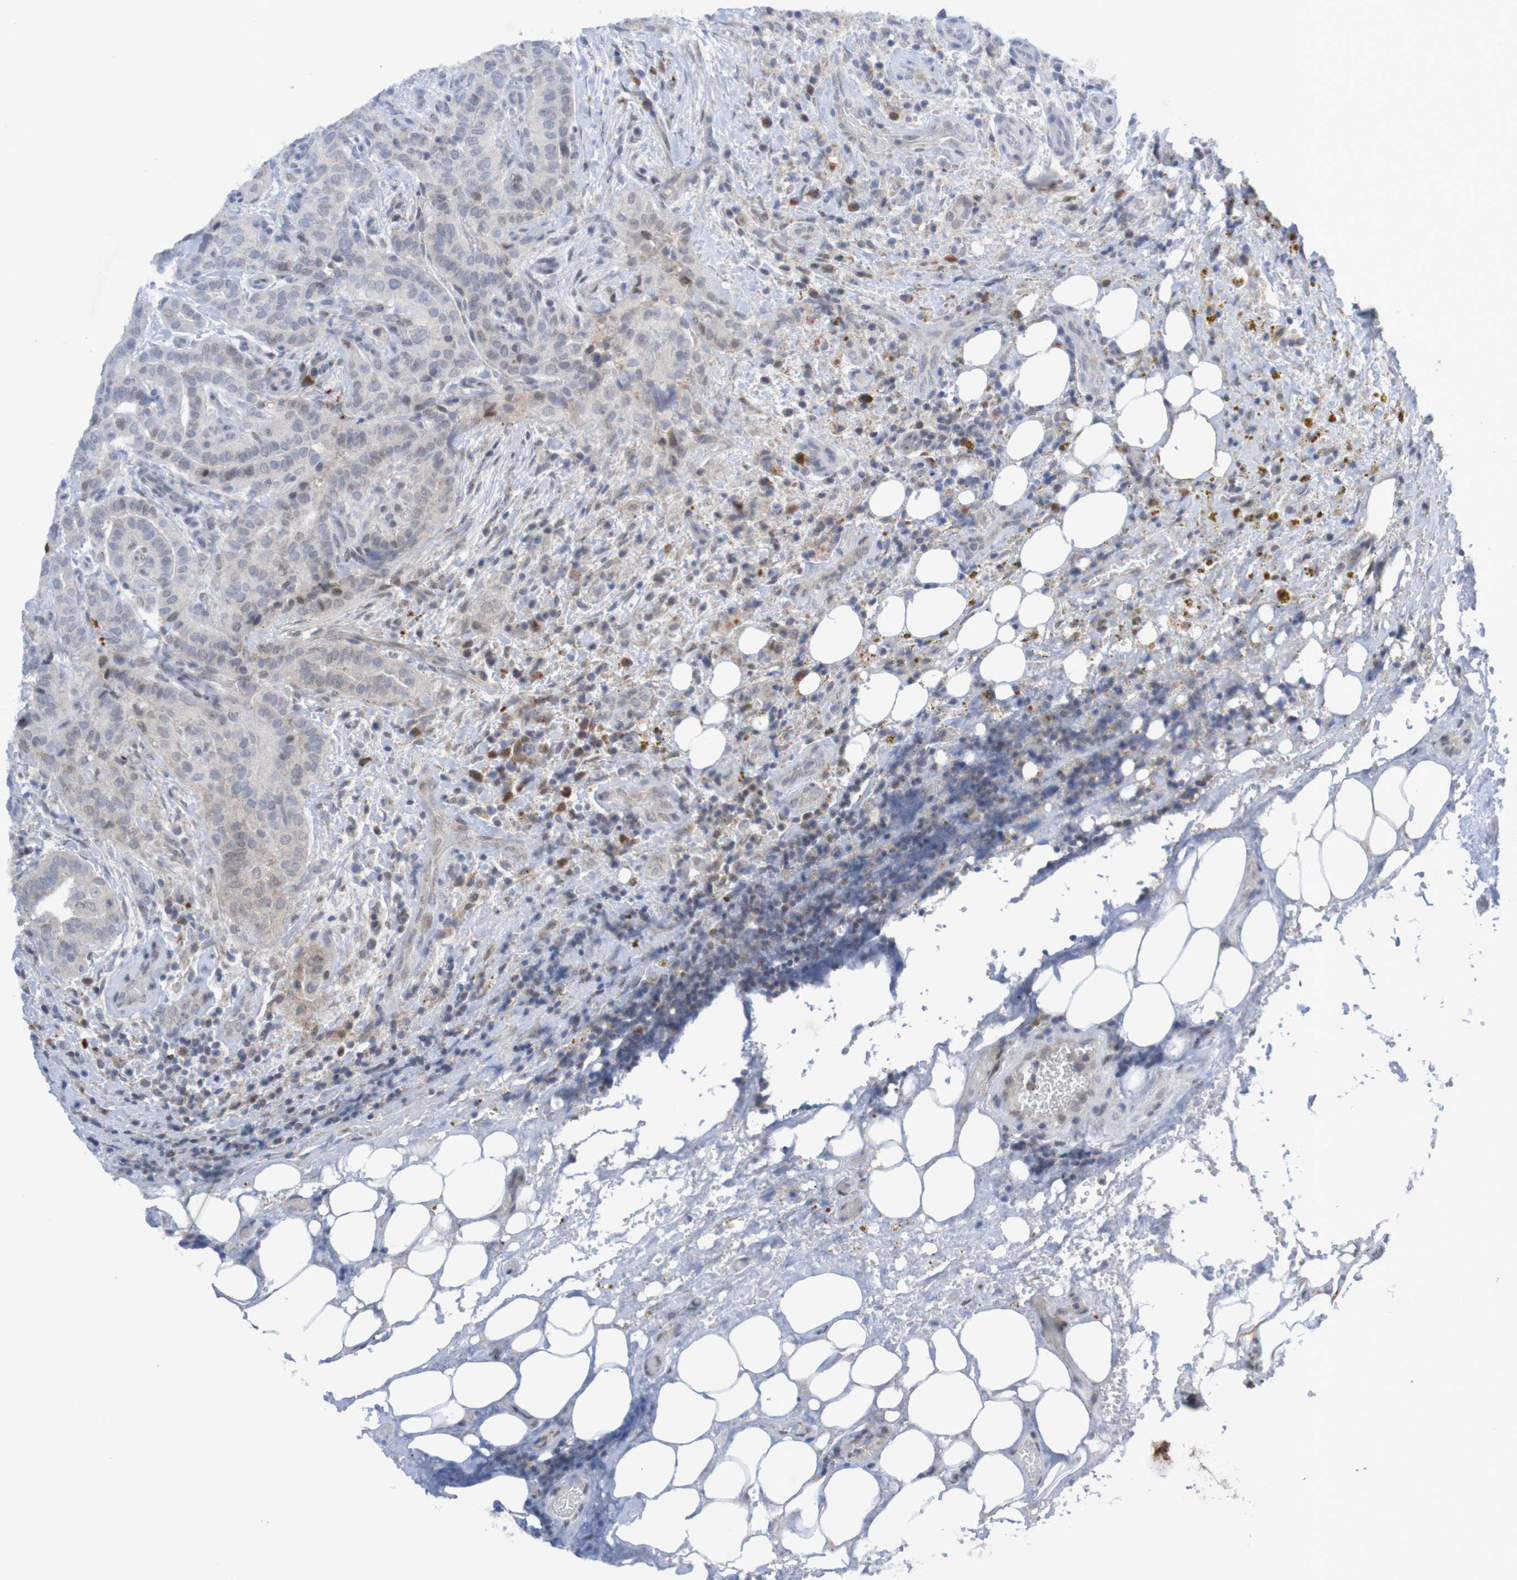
{"staining": {"intensity": "negative", "quantity": "none", "location": "none"}, "tissue": "thyroid cancer", "cell_type": "Tumor cells", "image_type": "cancer", "snomed": [{"axis": "morphology", "description": "Papillary adenocarcinoma, NOS"}, {"axis": "topography", "description": "Thyroid gland"}], "caption": "The histopathology image shows no staining of tumor cells in thyroid papillary adenocarcinoma.", "gene": "ITLN1", "patient": {"sex": "male", "age": 77}}